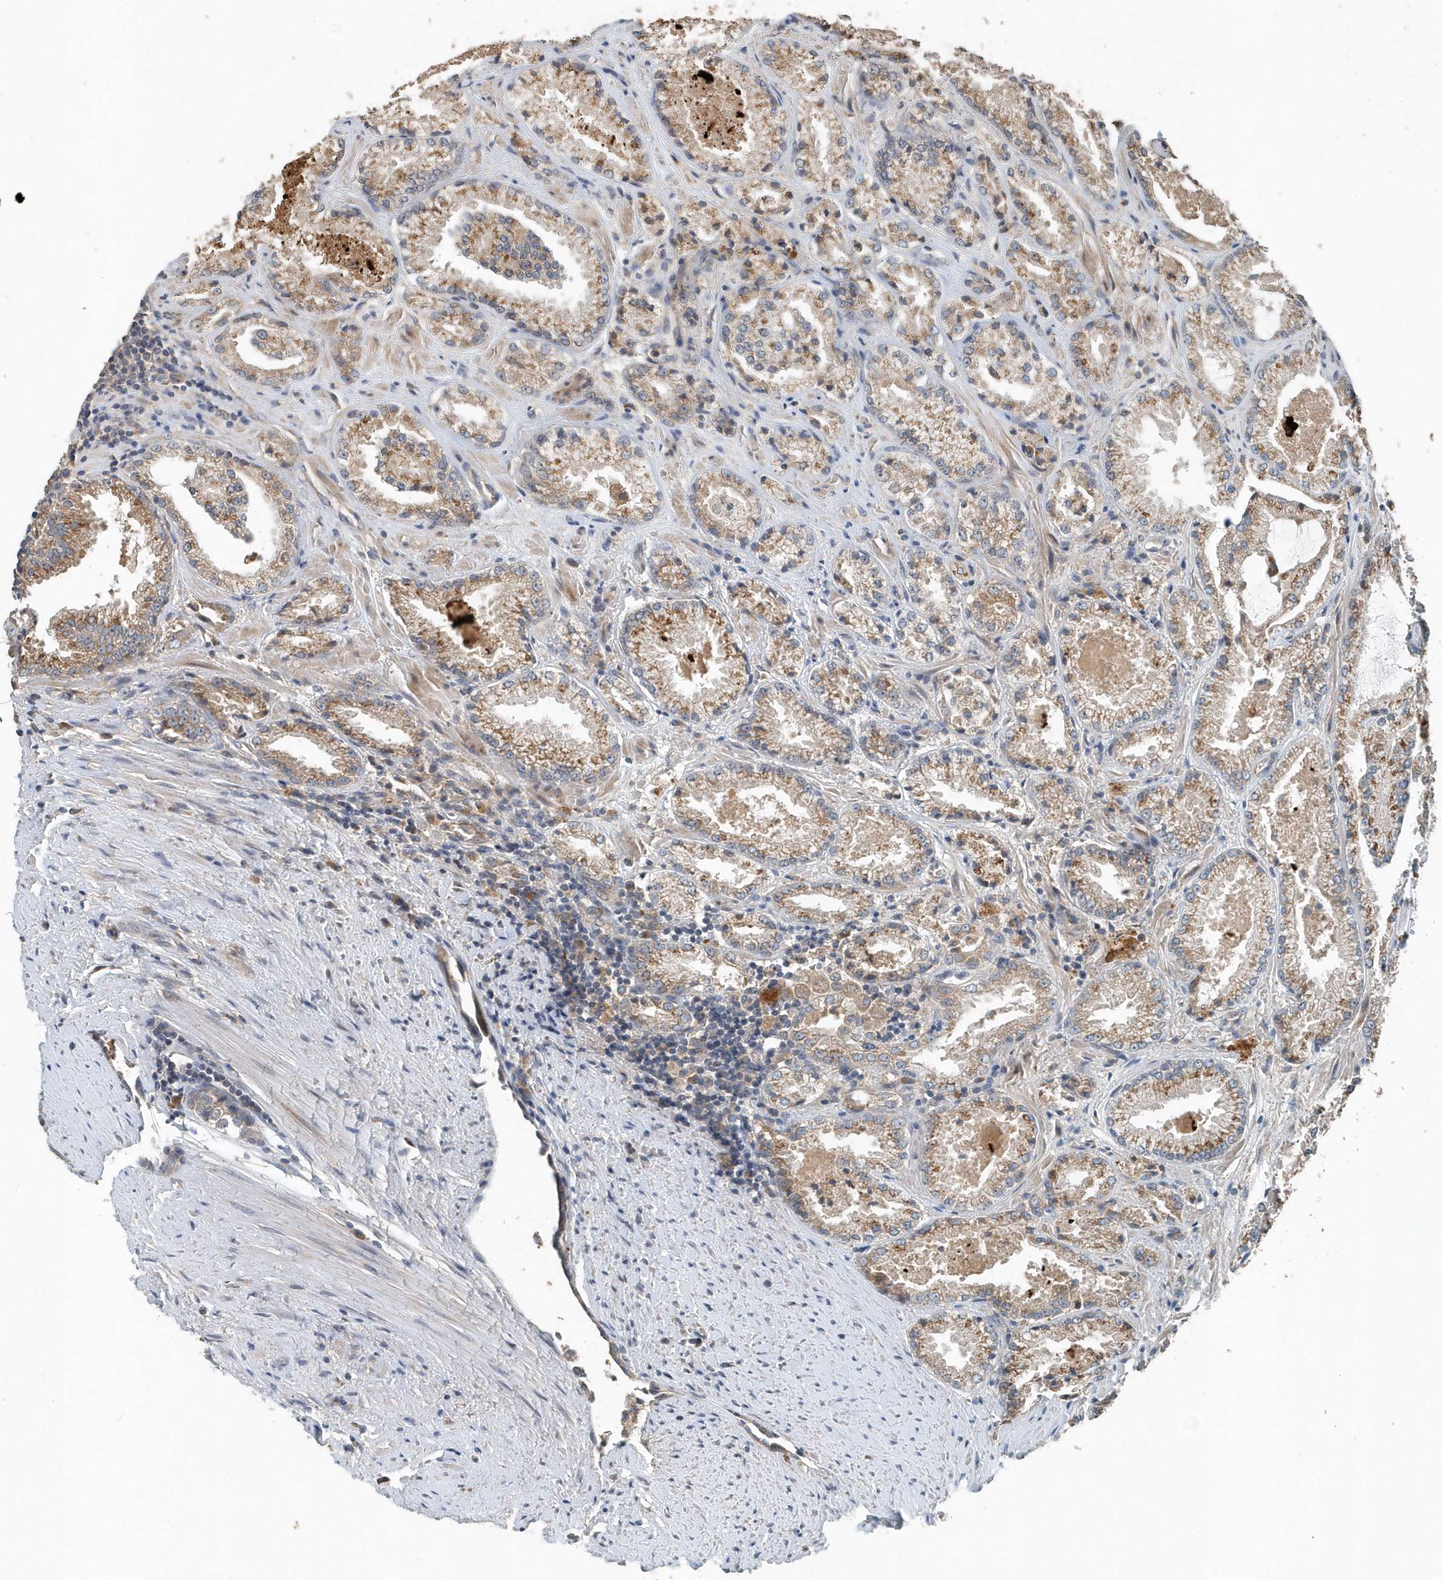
{"staining": {"intensity": "moderate", "quantity": ">75%", "location": "cytoplasmic/membranous"}, "tissue": "prostate cancer", "cell_type": "Tumor cells", "image_type": "cancer", "snomed": [{"axis": "morphology", "description": "Adenocarcinoma, High grade"}, {"axis": "topography", "description": "Prostate"}], "caption": "This is an image of IHC staining of prostate cancer, which shows moderate expression in the cytoplasmic/membranous of tumor cells.", "gene": "SCFD2", "patient": {"sex": "male", "age": 73}}